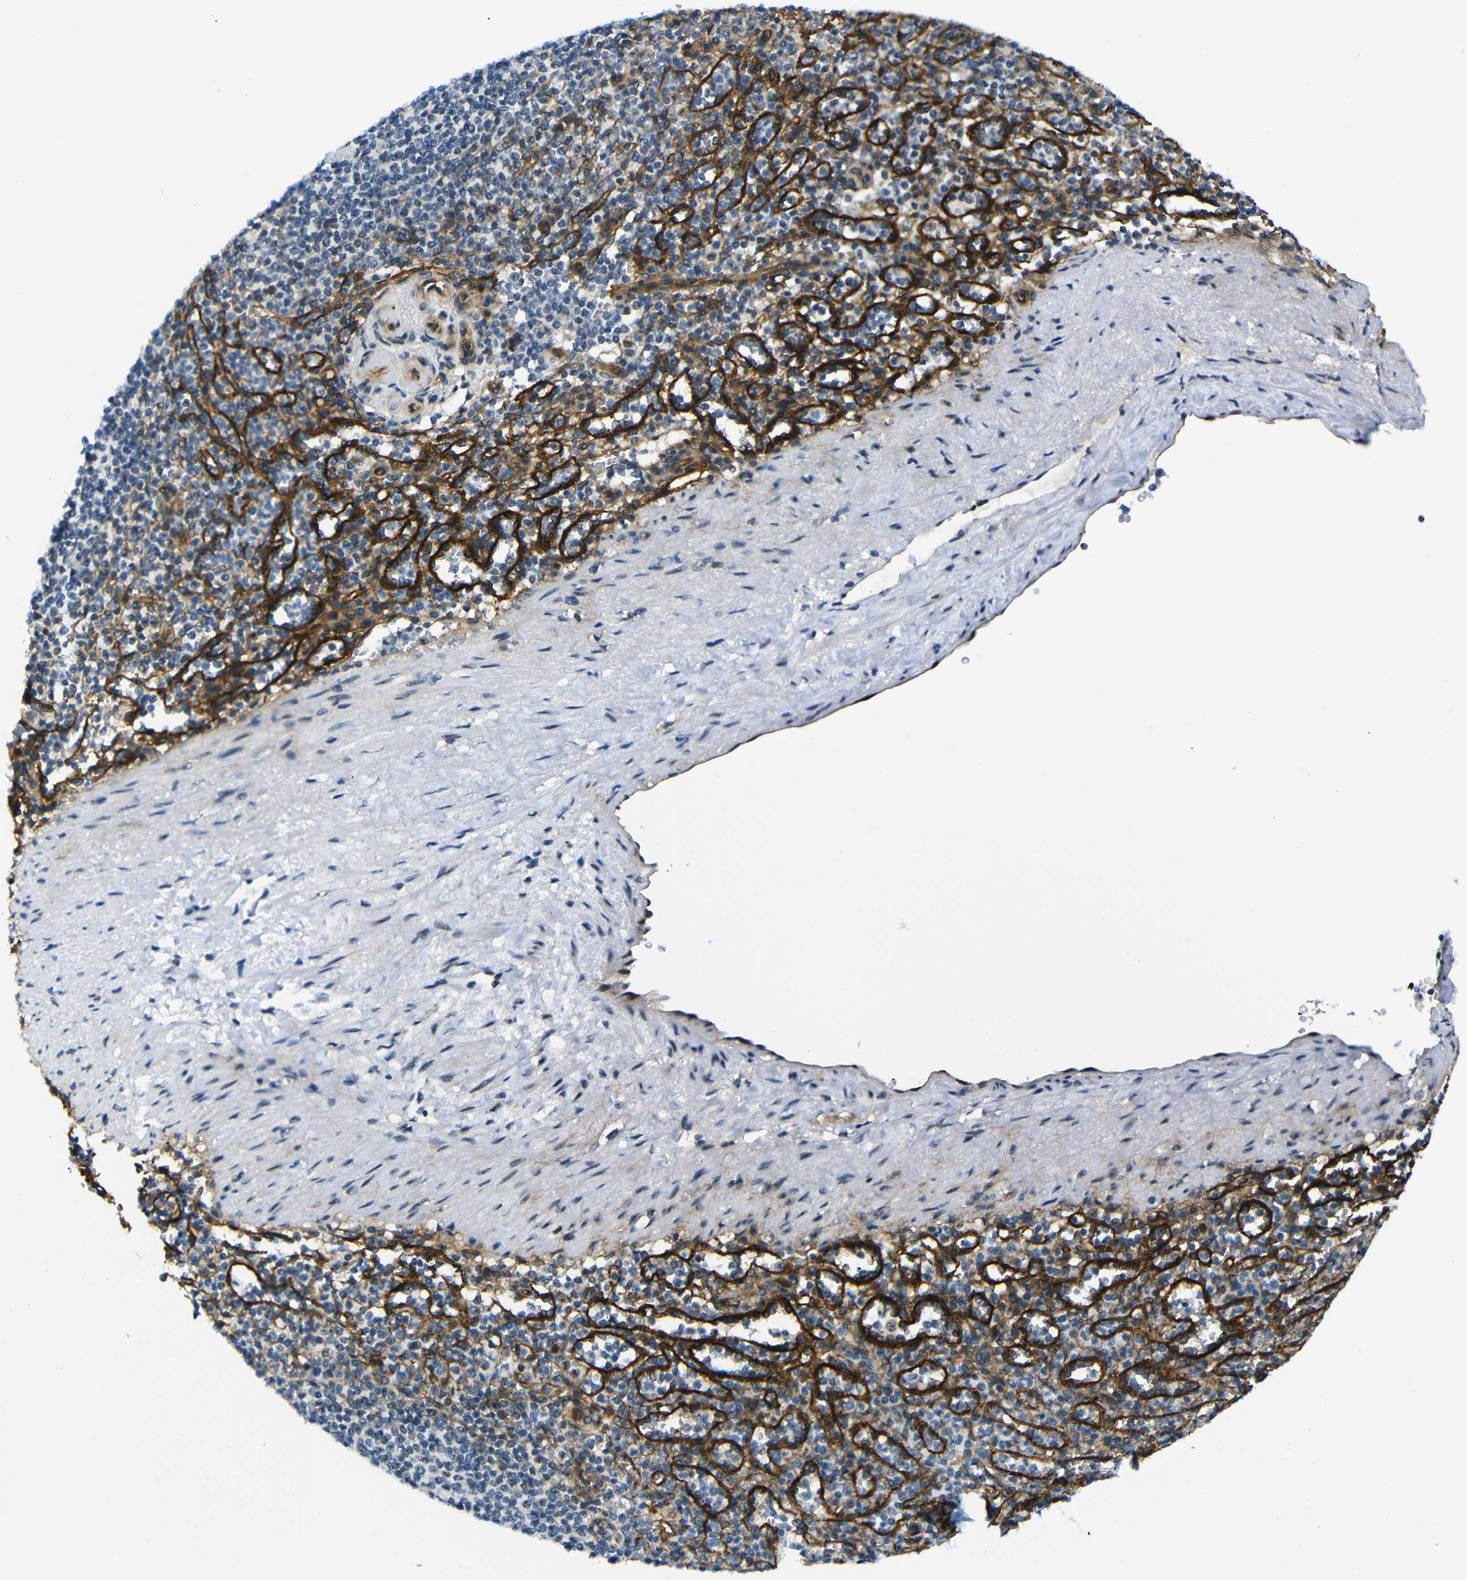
{"staining": {"intensity": "moderate", "quantity": "<25%", "location": "cytoplasmic/membranous"}, "tissue": "spleen", "cell_type": "Cells in red pulp", "image_type": "normal", "snomed": [{"axis": "morphology", "description": "Normal tissue, NOS"}, {"axis": "topography", "description": "Spleen"}], "caption": "This micrograph demonstrates IHC staining of unremarkable spleen, with low moderate cytoplasmic/membranous expression in approximately <25% of cells in red pulp.", "gene": "PARN", "patient": {"sex": "female", "age": 74}}